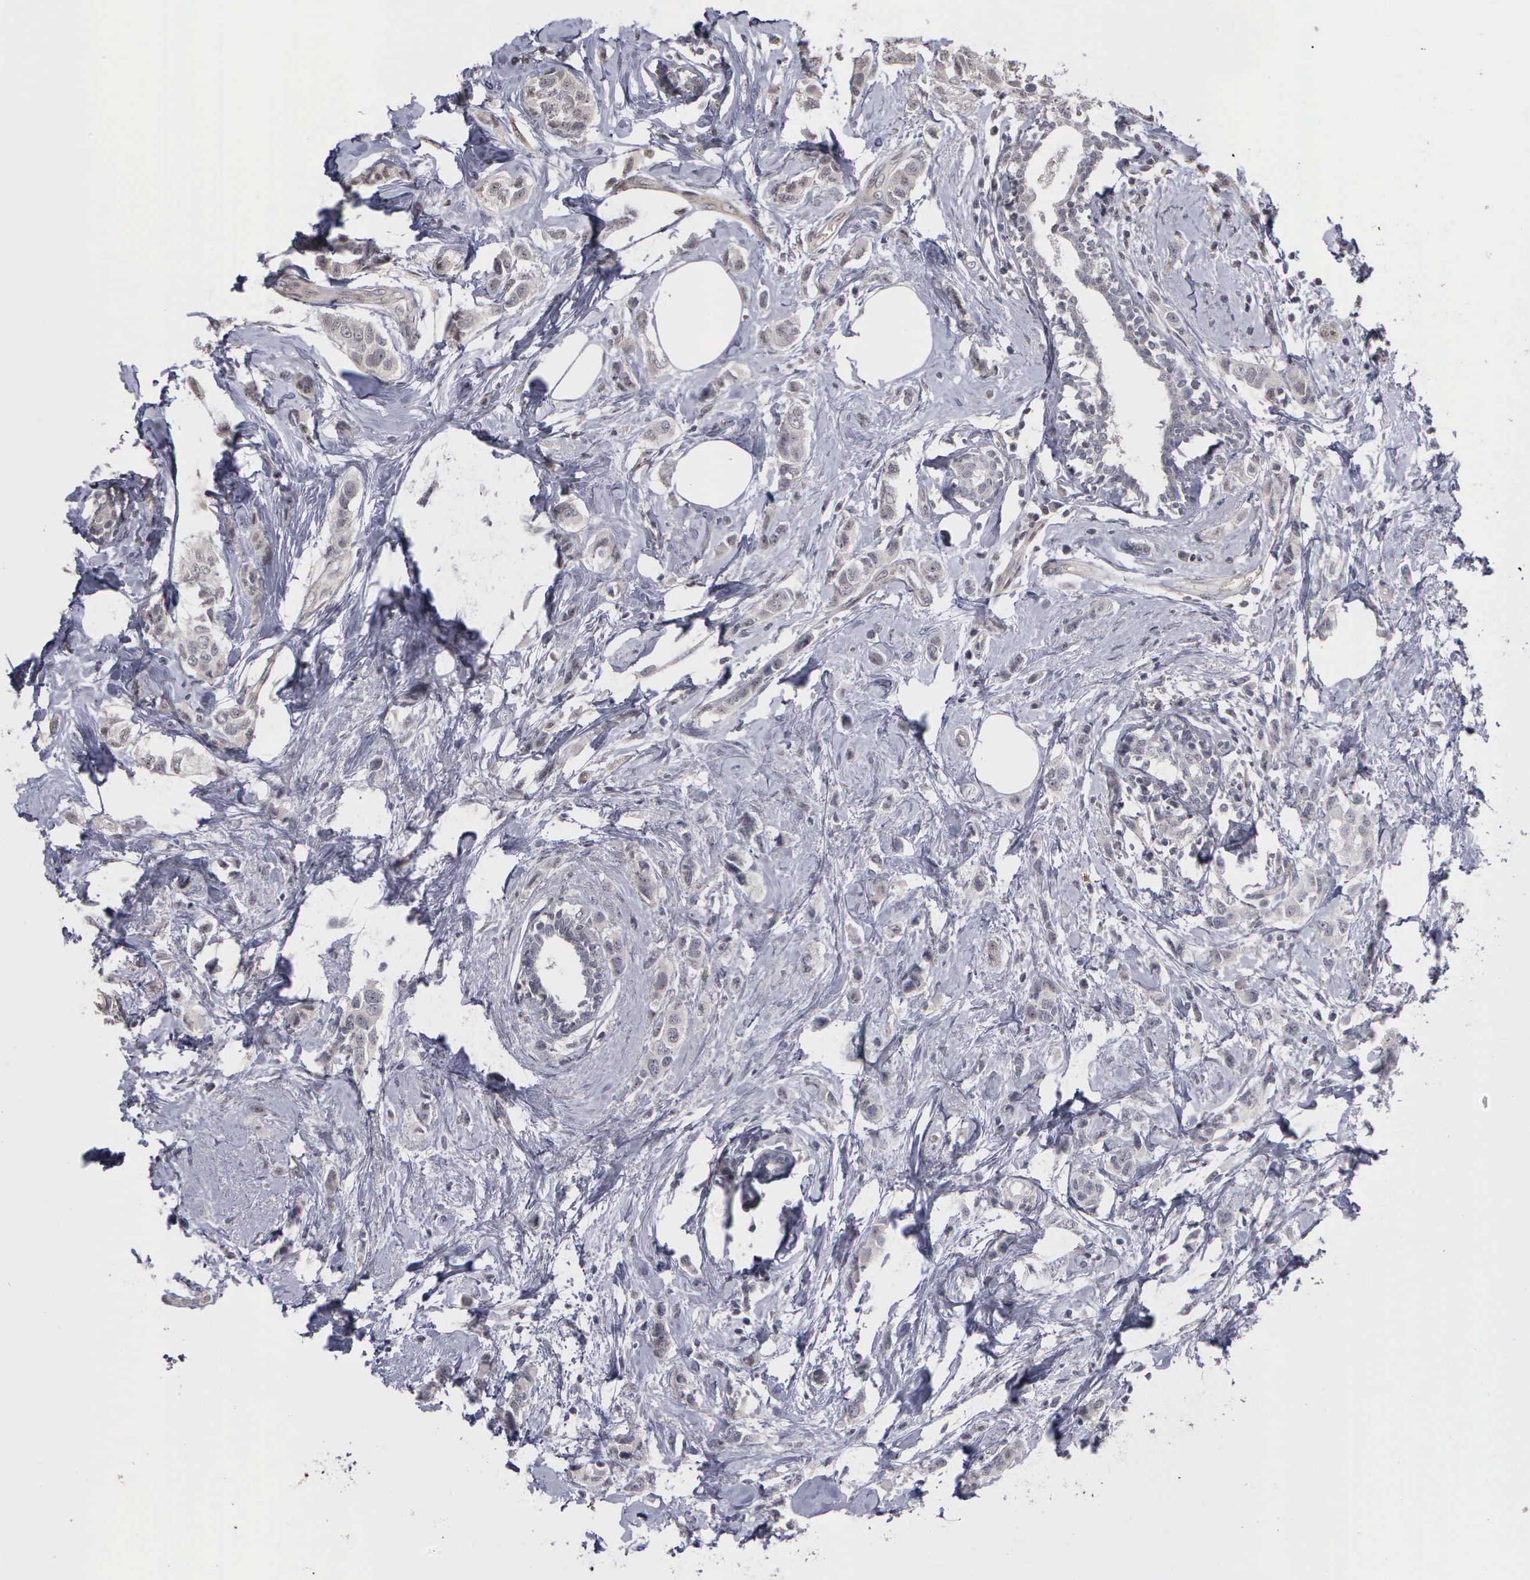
{"staining": {"intensity": "negative", "quantity": "none", "location": "none"}, "tissue": "breast cancer", "cell_type": "Tumor cells", "image_type": "cancer", "snomed": [{"axis": "morphology", "description": "Normal tissue, NOS"}, {"axis": "morphology", "description": "Duct carcinoma"}, {"axis": "topography", "description": "Breast"}], "caption": "Immunohistochemistry histopathology image of human infiltrating ductal carcinoma (breast) stained for a protein (brown), which displays no staining in tumor cells. (Stains: DAB IHC with hematoxylin counter stain, Microscopy: brightfield microscopy at high magnification).", "gene": "MMP9", "patient": {"sex": "female", "age": 50}}